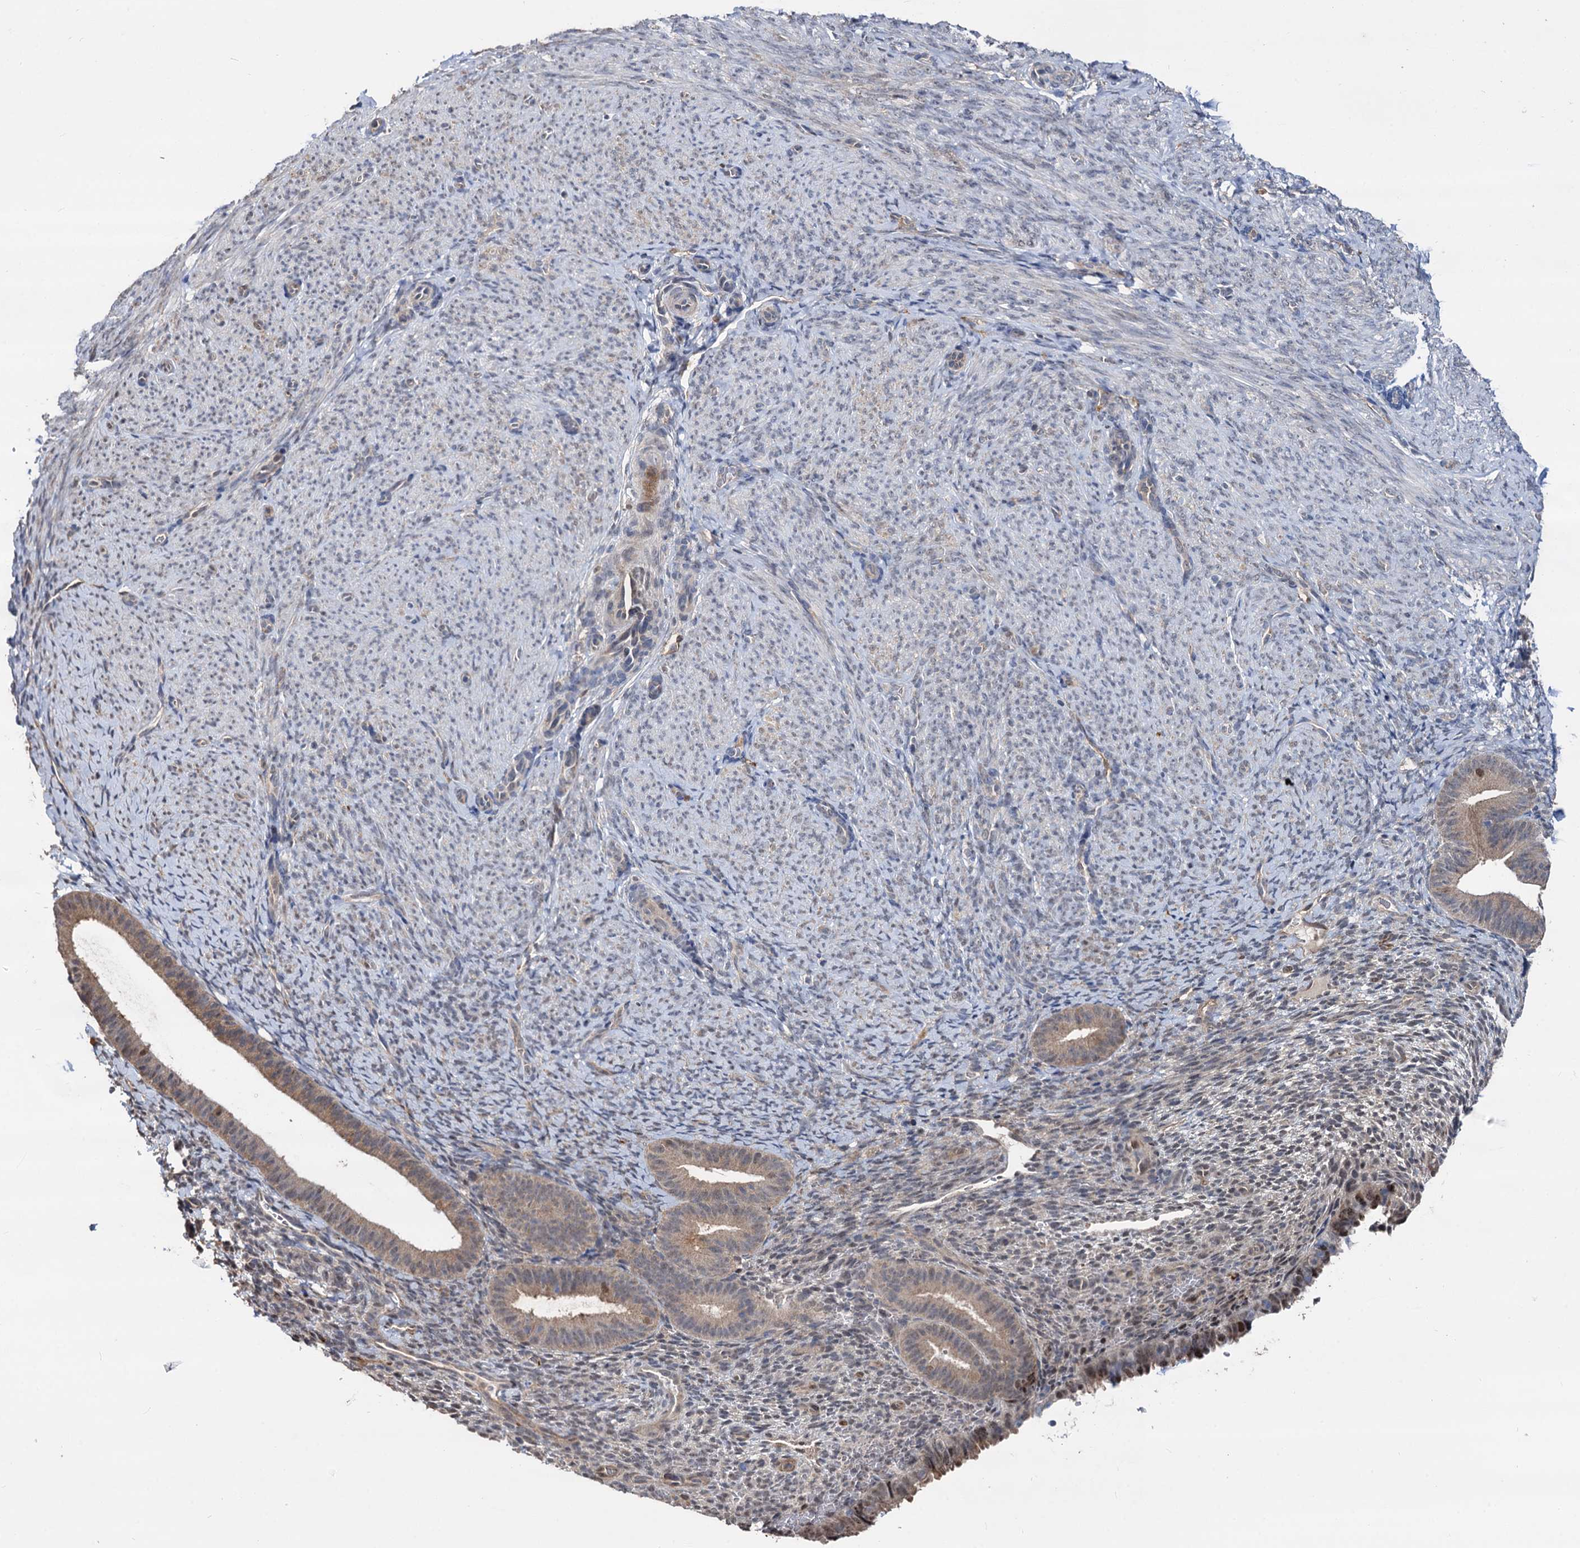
{"staining": {"intensity": "moderate", "quantity": "25%-75%", "location": "nuclear"}, "tissue": "endometrium", "cell_type": "Cells in endometrial stroma", "image_type": "normal", "snomed": [{"axis": "morphology", "description": "Normal tissue, NOS"}, {"axis": "topography", "description": "Endometrium"}], "caption": "There is medium levels of moderate nuclear expression in cells in endometrial stroma of normal endometrium, as demonstrated by immunohistochemical staining (brown color).", "gene": "PSMD4", "patient": {"sex": "female", "age": 65}}